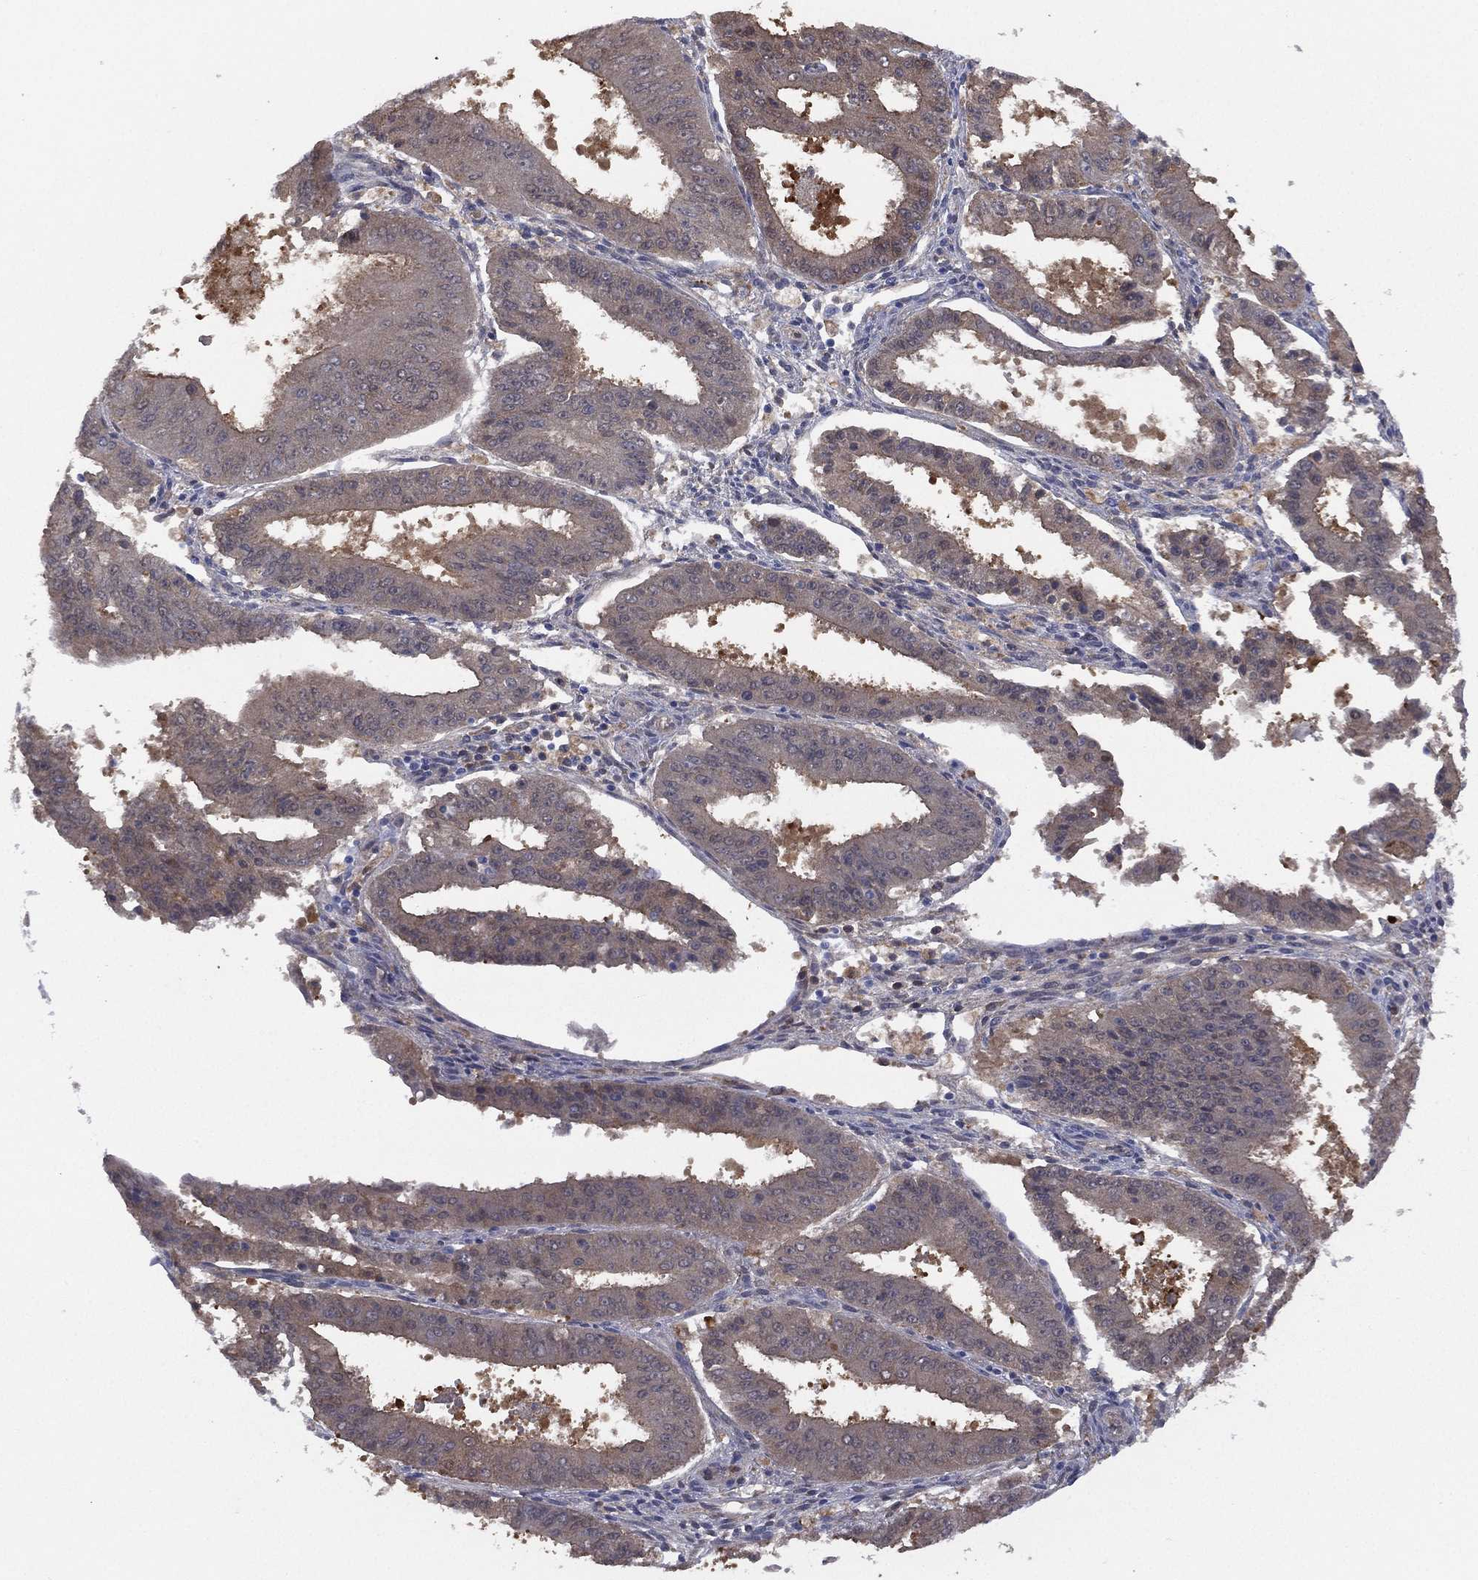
{"staining": {"intensity": "moderate", "quantity": "<25%", "location": "nuclear"}, "tissue": "ovarian cancer", "cell_type": "Tumor cells", "image_type": "cancer", "snomed": [{"axis": "morphology", "description": "Carcinoma, endometroid"}, {"axis": "topography", "description": "Ovary"}], "caption": "Ovarian cancer stained for a protein displays moderate nuclear positivity in tumor cells.", "gene": "DDAH1", "patient": {"sex": "female", "age": 42}}